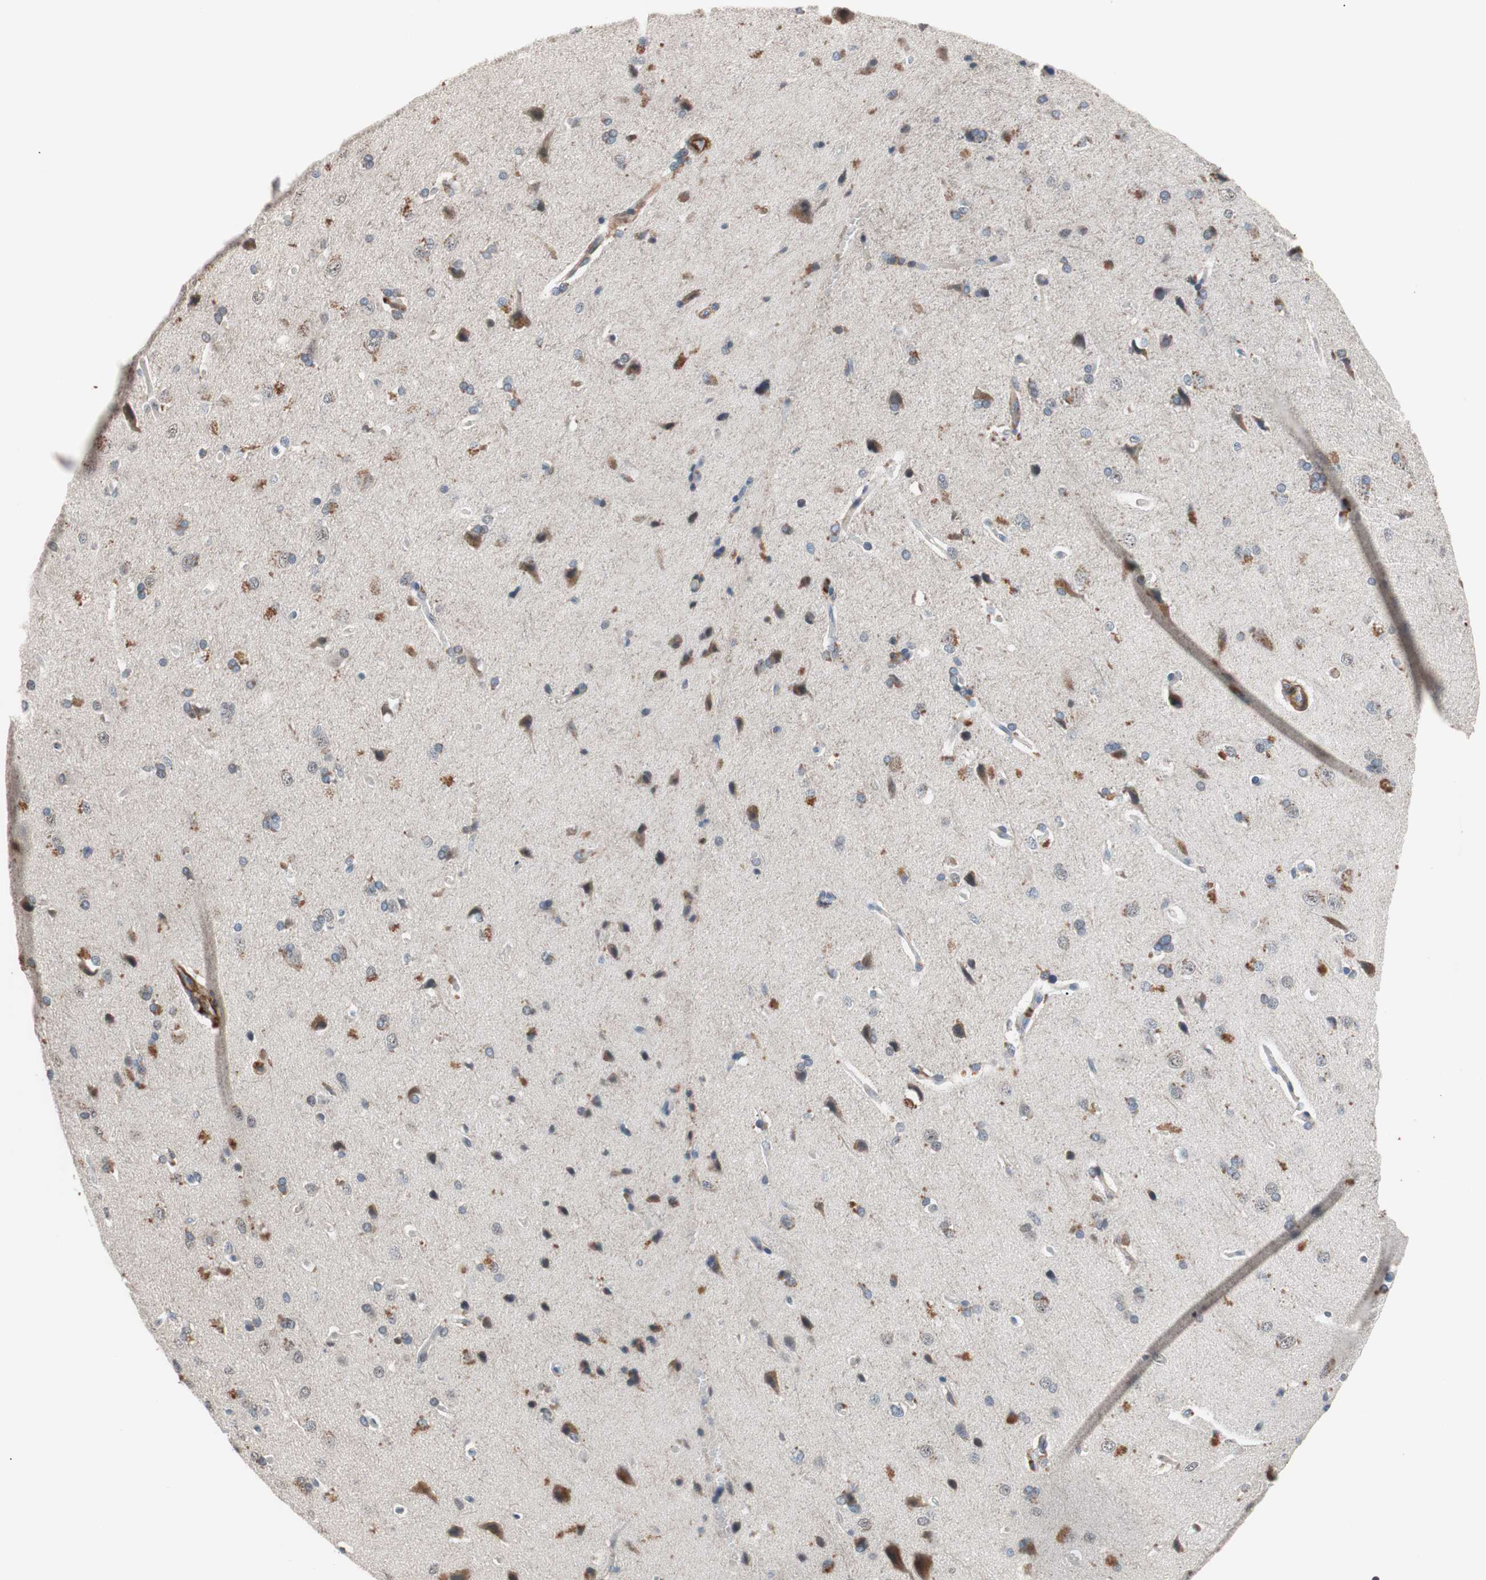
{"staining": {"intensity": "strong", "quantity": "25%-75%", "location": "cytoplasmic/membranous"}, "tissue": "cerebral cortex", "cell_type": "Endothelial cells", "image_type": "normal", "snomed": [{"axis": "morphology", "description": "Normal tissue, NOS"}, {"axis": "topography", "description": "Cerebral cortex"}], "caption": "Immunohistochemical staining of benign cerebral cortex exhibits 25%-75% levels of strong cytoplasmic/membranous protein staining in approximately 25%-75% of endothelial cells. The protein of interest is shown in brown color, while the nuclei are stained blue.", "gene": "LITAF", "patient": {"sex": "male", "age": 62}}